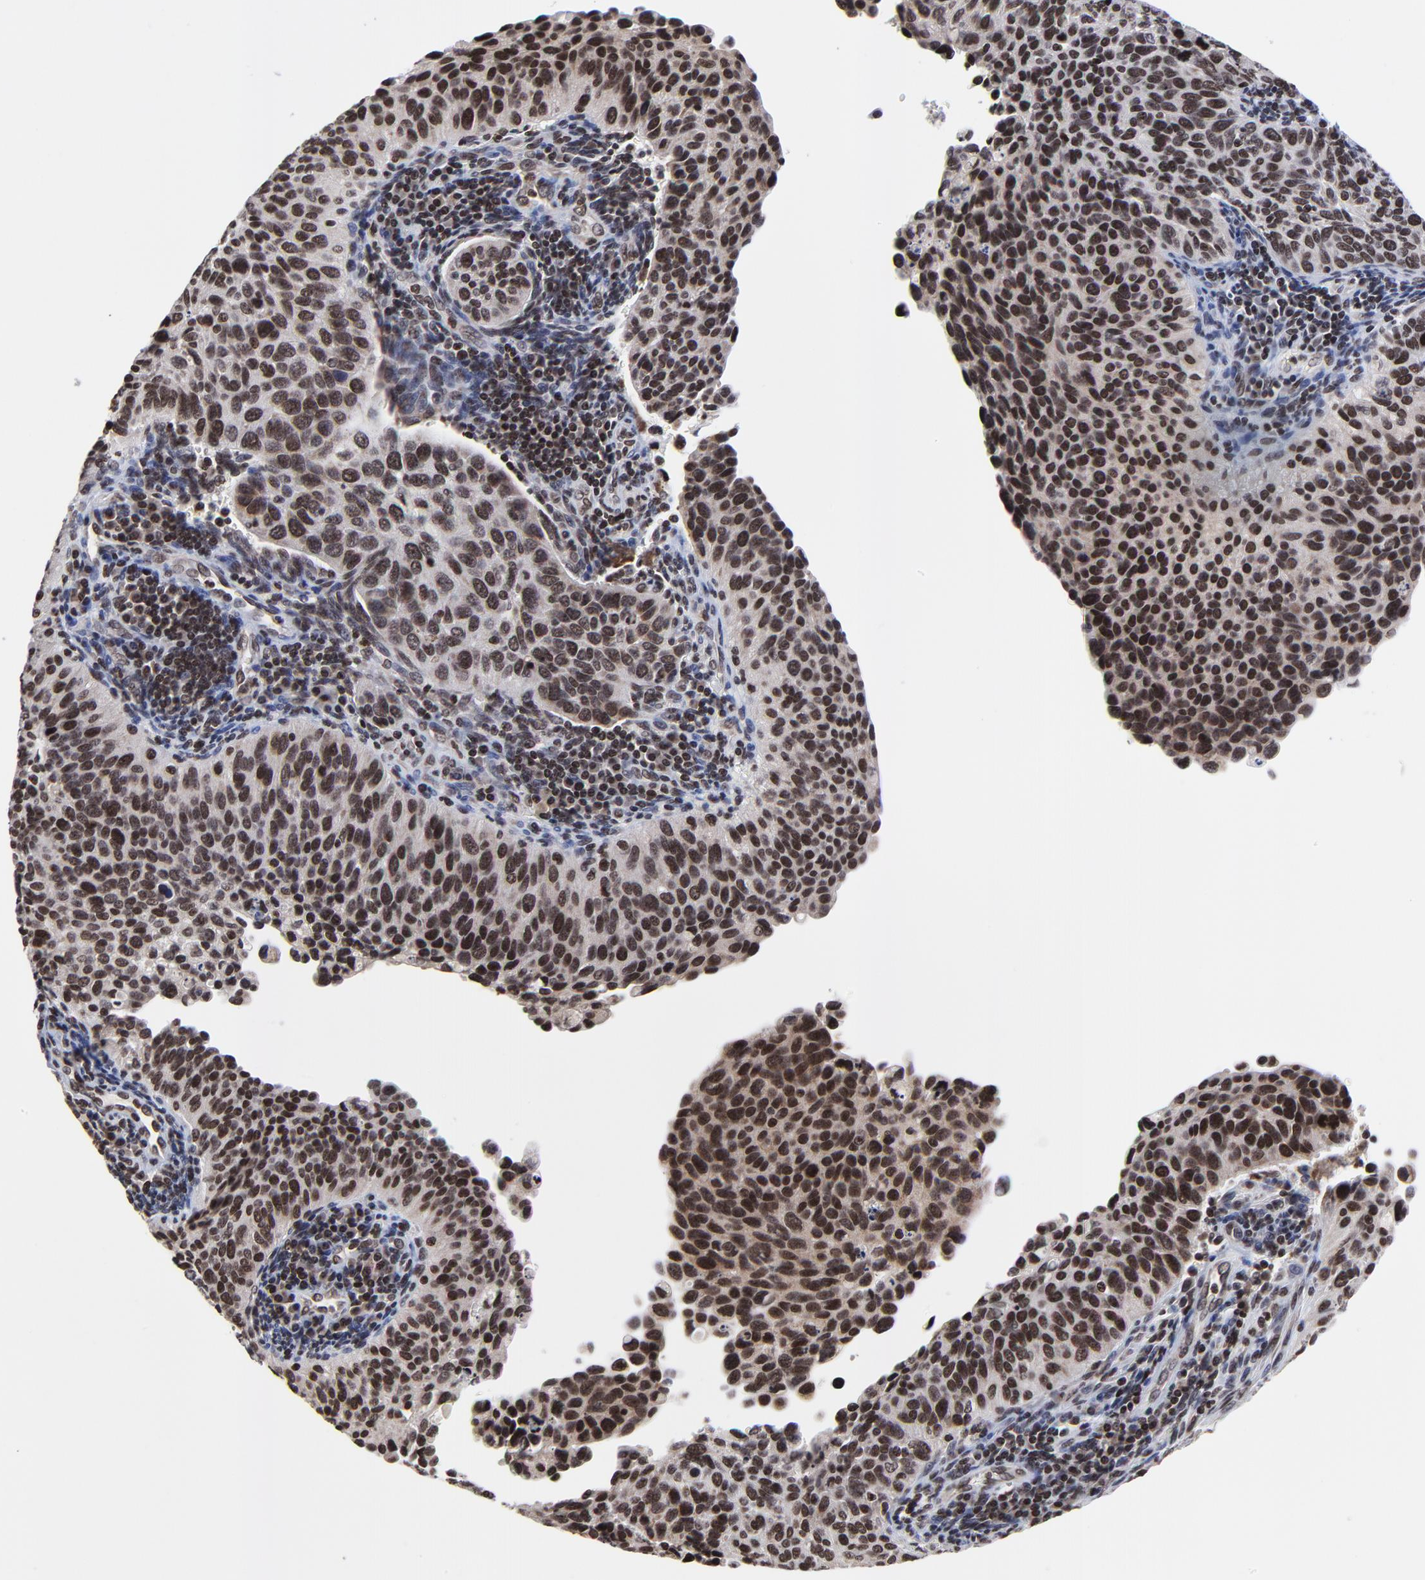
{"staining": {"intensity": "moderate", "quantity": ">75%", "location": "cytoplasmic/membranous,nuclear"}, "tissue": "cervical cancer", "cell_type": "Tumor cells", "image_type": "cancer", "snomed": [{"axis": "morphology", "description": "Adenocarcinoma, NOS"}, {"axis": "topography", "description": "Cervix"}], "caption": "A micrograph showing moderate cytoplasmic/membranous and nuclear expression in about >75% of tumor cells in cervical cancer (adenocarcinoma), as visualized by brown immunohistochemical staining.", "gene": "ZNF777", "patient": {"sex": "female", "age": 29}}